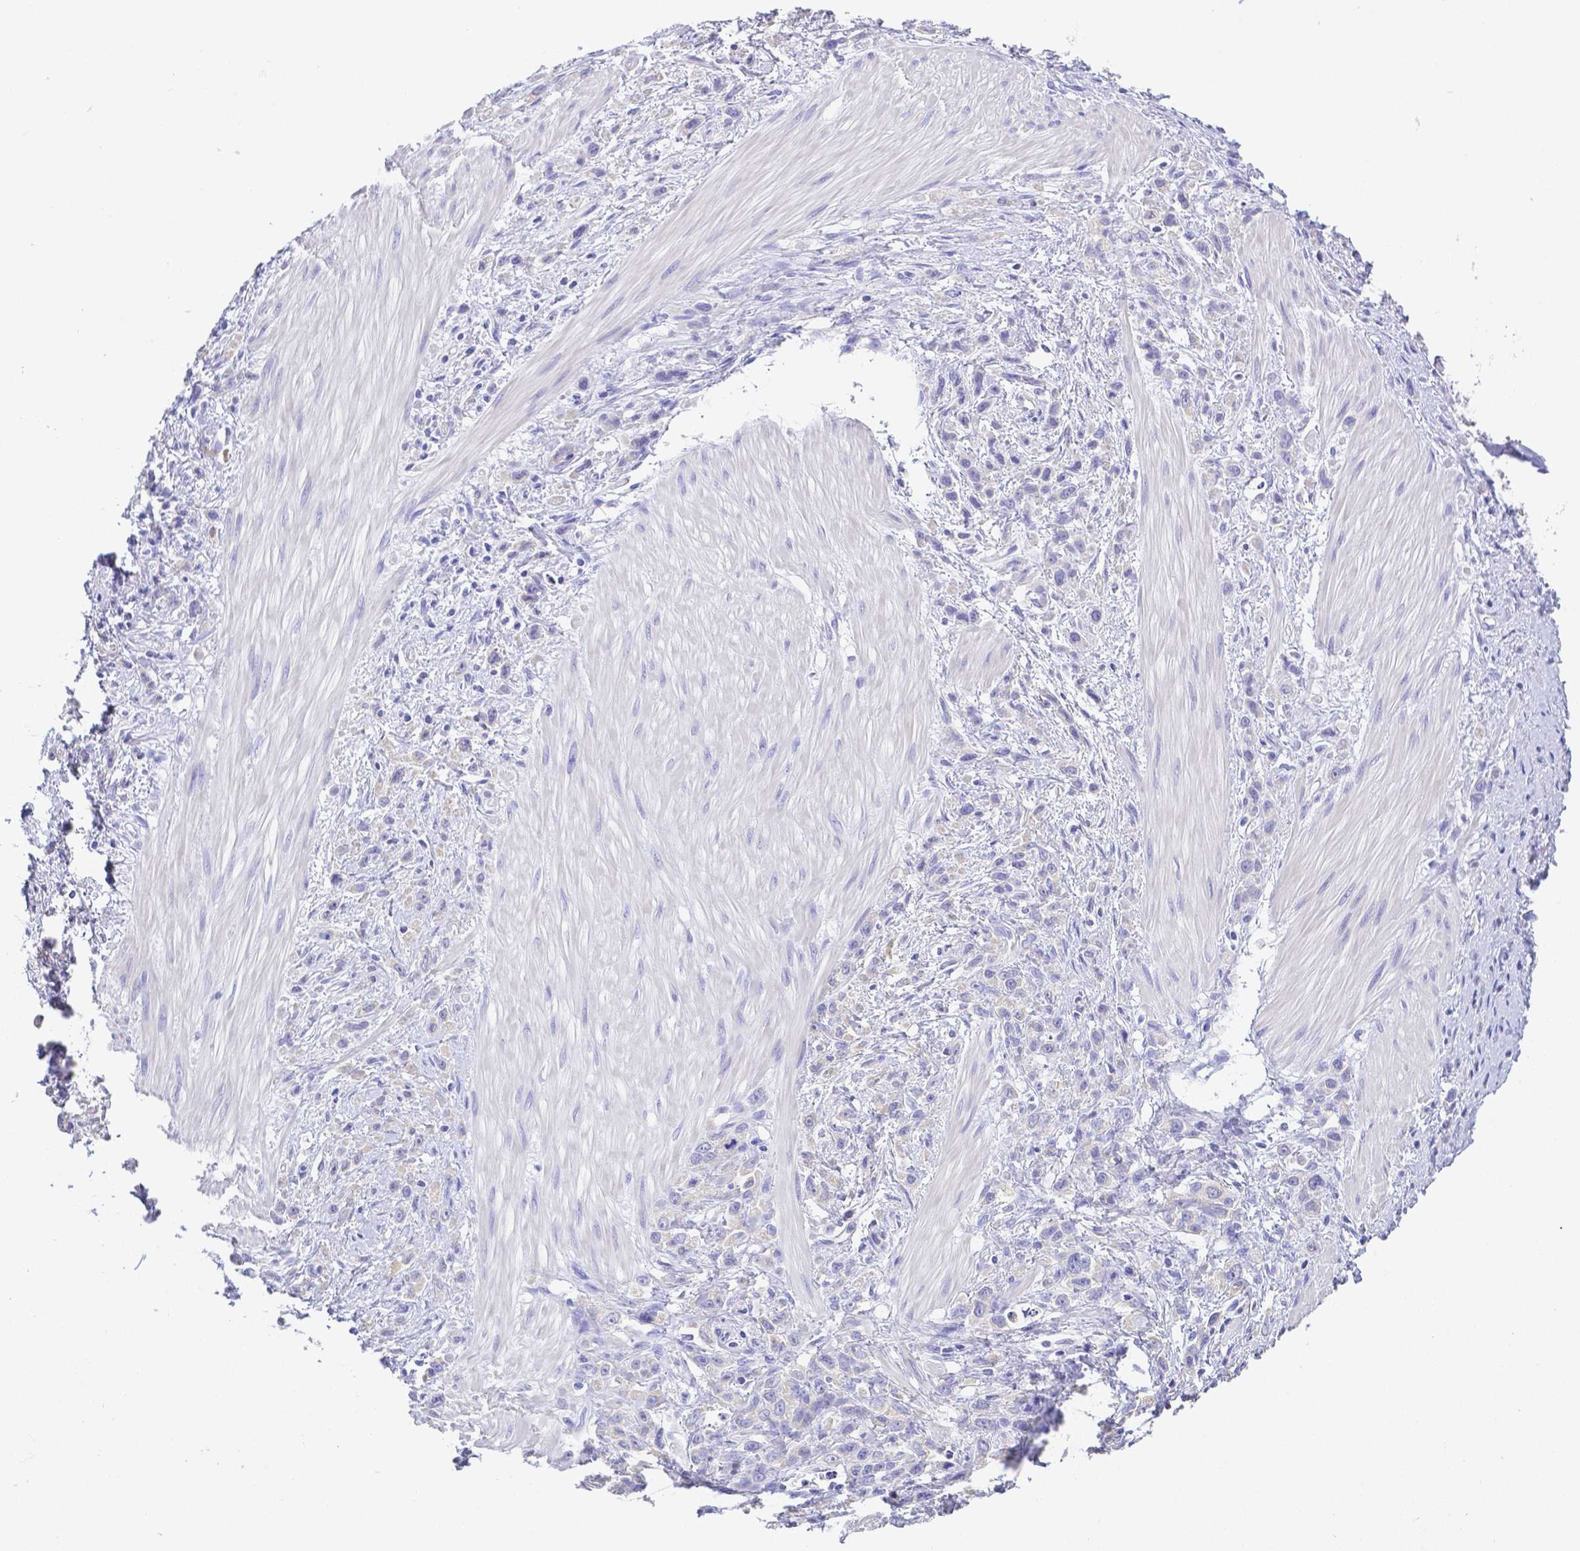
{"staining": {"intensity": "negative", "quantity": "none", "location": "none"}, "tissue": "stomach cancer", "cell_type": "Tumor cells", "image_type": "cancer", "snomed": [{"axis": "morphology", "description": "Adenocarcinoma, NOS"}, {"axis": "topography", "description": "Stomach"}], "caption": "This is a photomicrograph of immunohistochemistry staining of stomach adenocarcinoma, which shows no expression in tumor cells.", "gene": "ZG16B", "patient": {"sex": "male", "age": 47}}